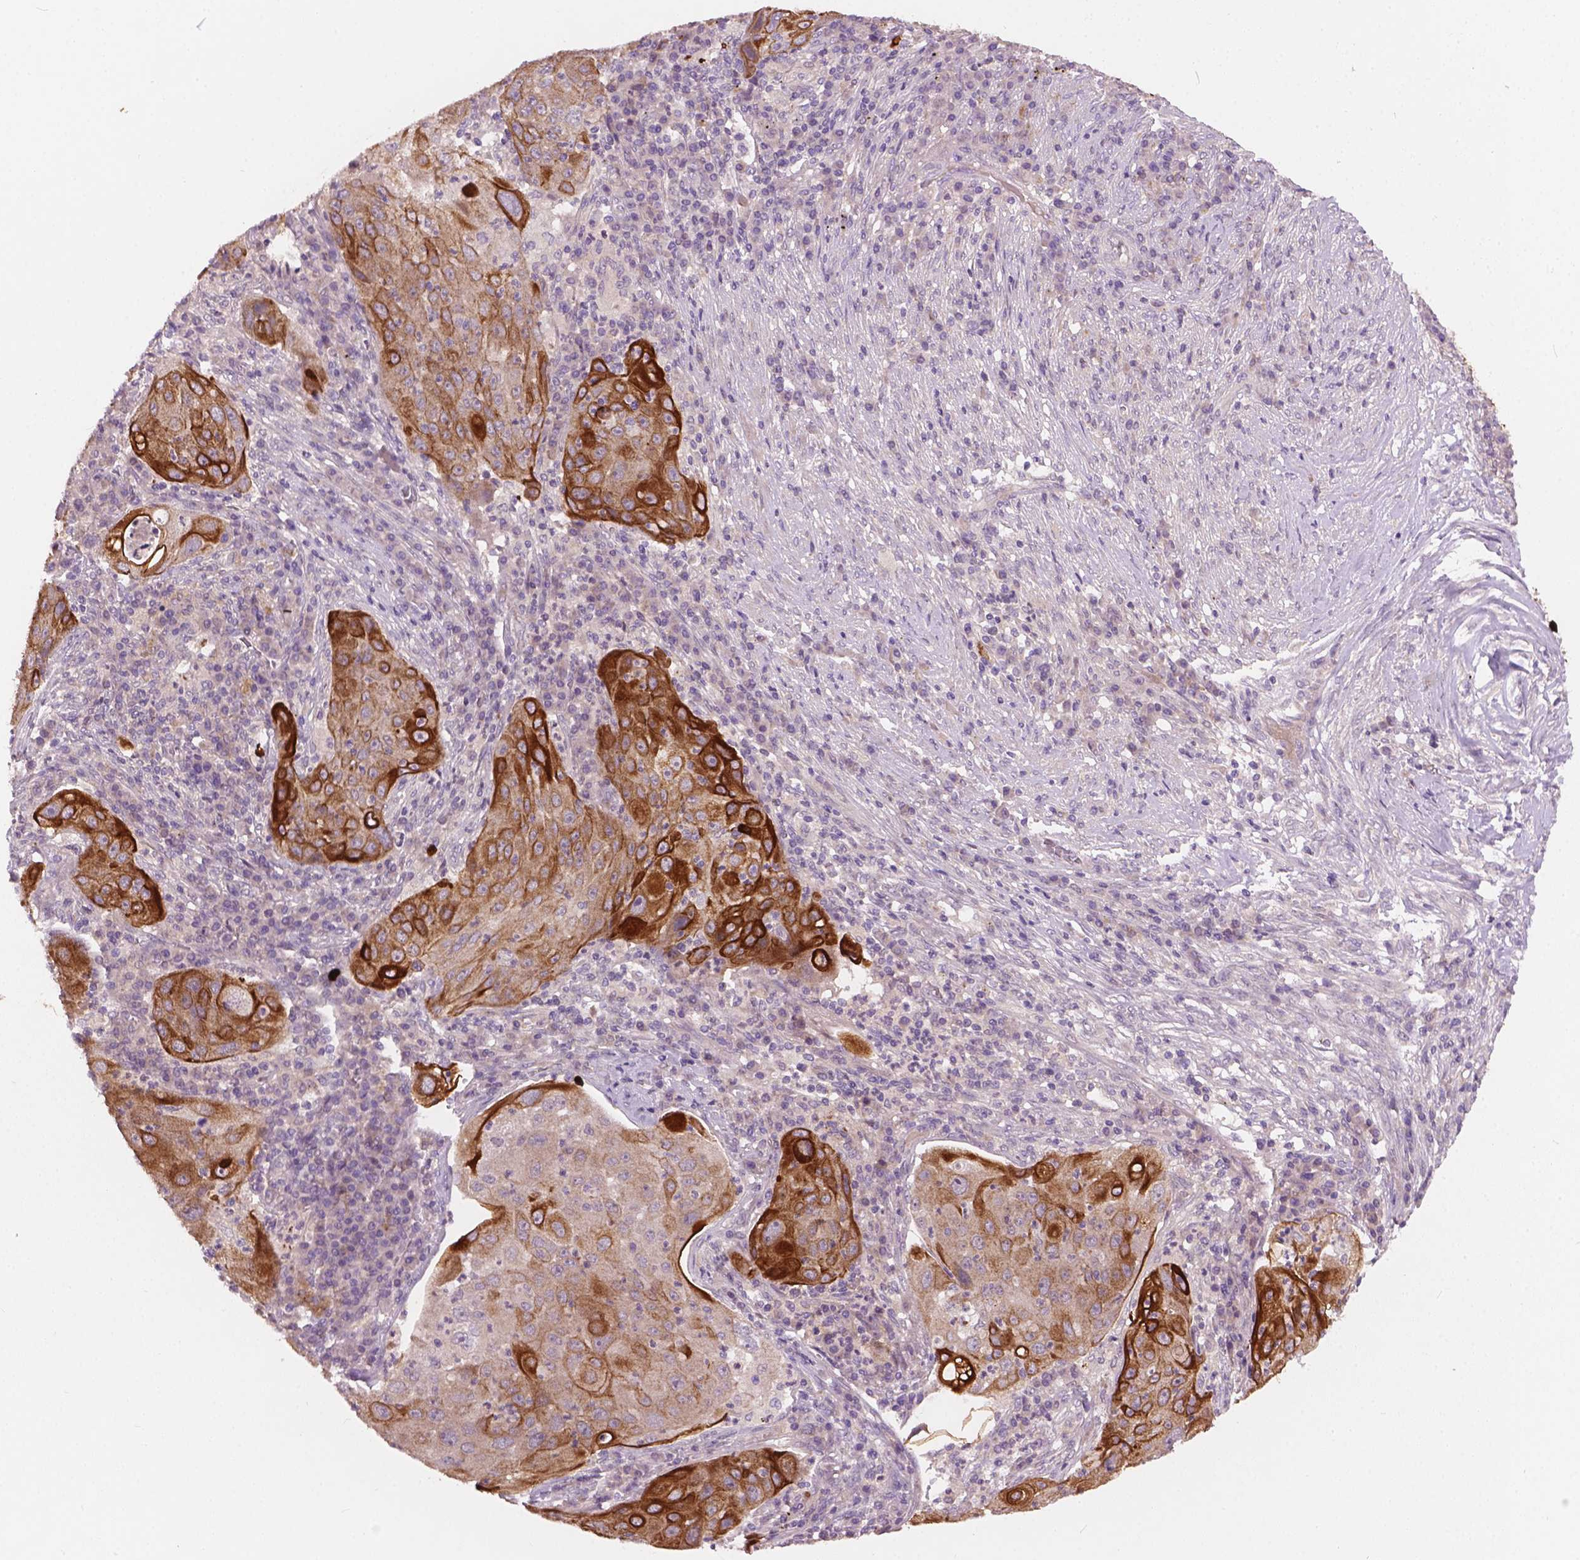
{"staining": {"intensity": "strong", "quantity": "<25%", "location": "cytoplasmic/membranous"}, "tissue": "lung cancer", "cell_type": "Tumor cells", "image_type": "cancer", "snomed": [{"axis": "morphology", "description": "Squamous cell carcinoma, NOS"}, {"axis": "topography", "description": "Lung"}], "caption": "Lung squamous cell carcinoma stained for a protein (brown) exhibits strong cytoplasmic/membranous positive positivity in approximately <25% of tumor cells.", "gene": "KRT17", "patient": {"sex": "female", "age": 59}}